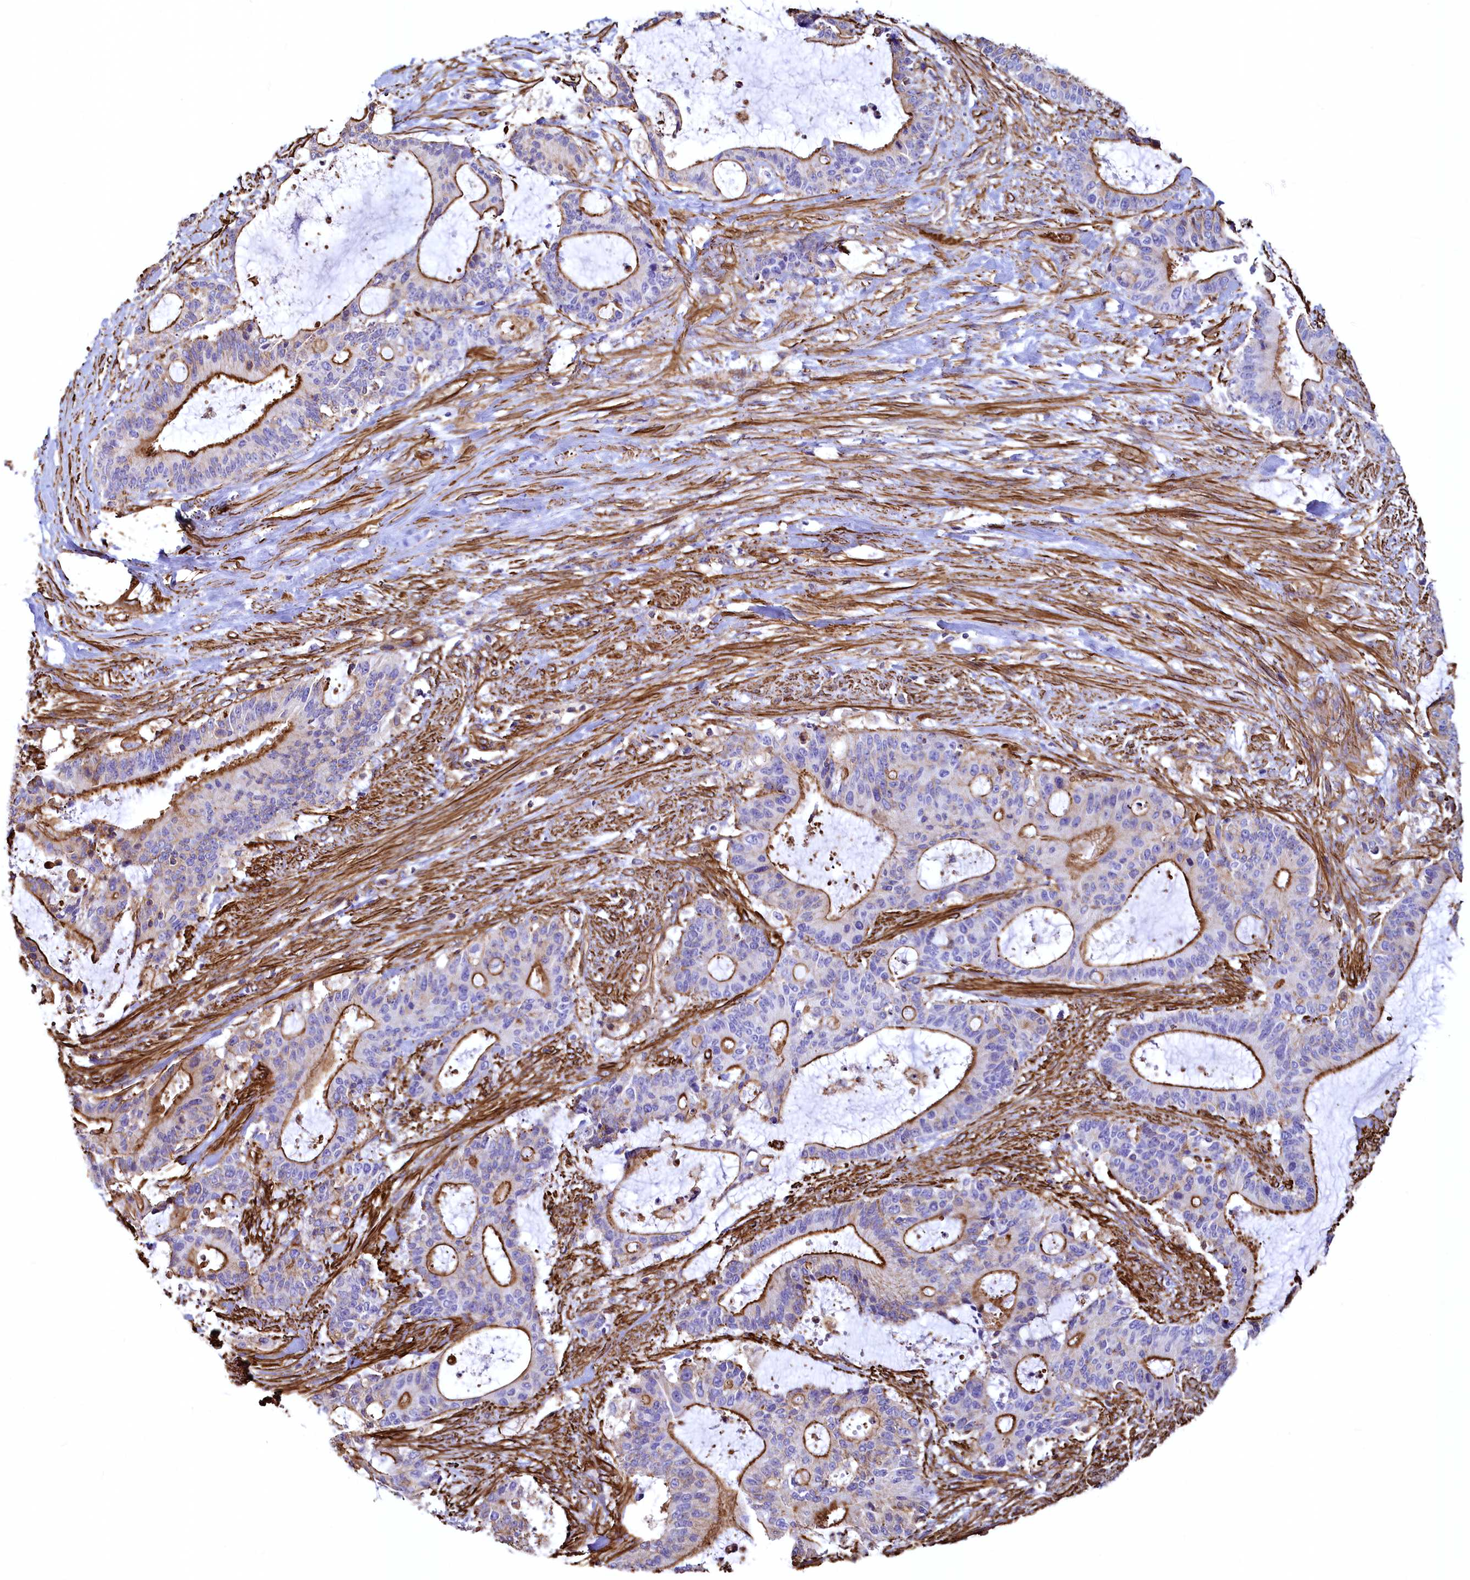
{"staining": {"intensity": "strong", "quantity": "25%-75%", "location": "cytoplasmic/membranous"}, "tissue": "liver cancer", "cell_type": "Tumor cells", "image_type": "cancer", "snomed": [{"axis": "morphology", "description": "Normal tissue, NOS"}, {"axis": "morphology", "description": "Cholangiocarcinoma"}, {"axis": "topography", "description": "Liver"}, {"axis": "topography", "description": "Peripheral nerve tissue"}], "caption": "A photomicrograph of human liver cholangiocarcinoma stained for a protein shows strong cytoplasmic/membranous brown staining in tumor cells.", "gene": "THBS1", "patient": {"sex": "female", "age": 73}}